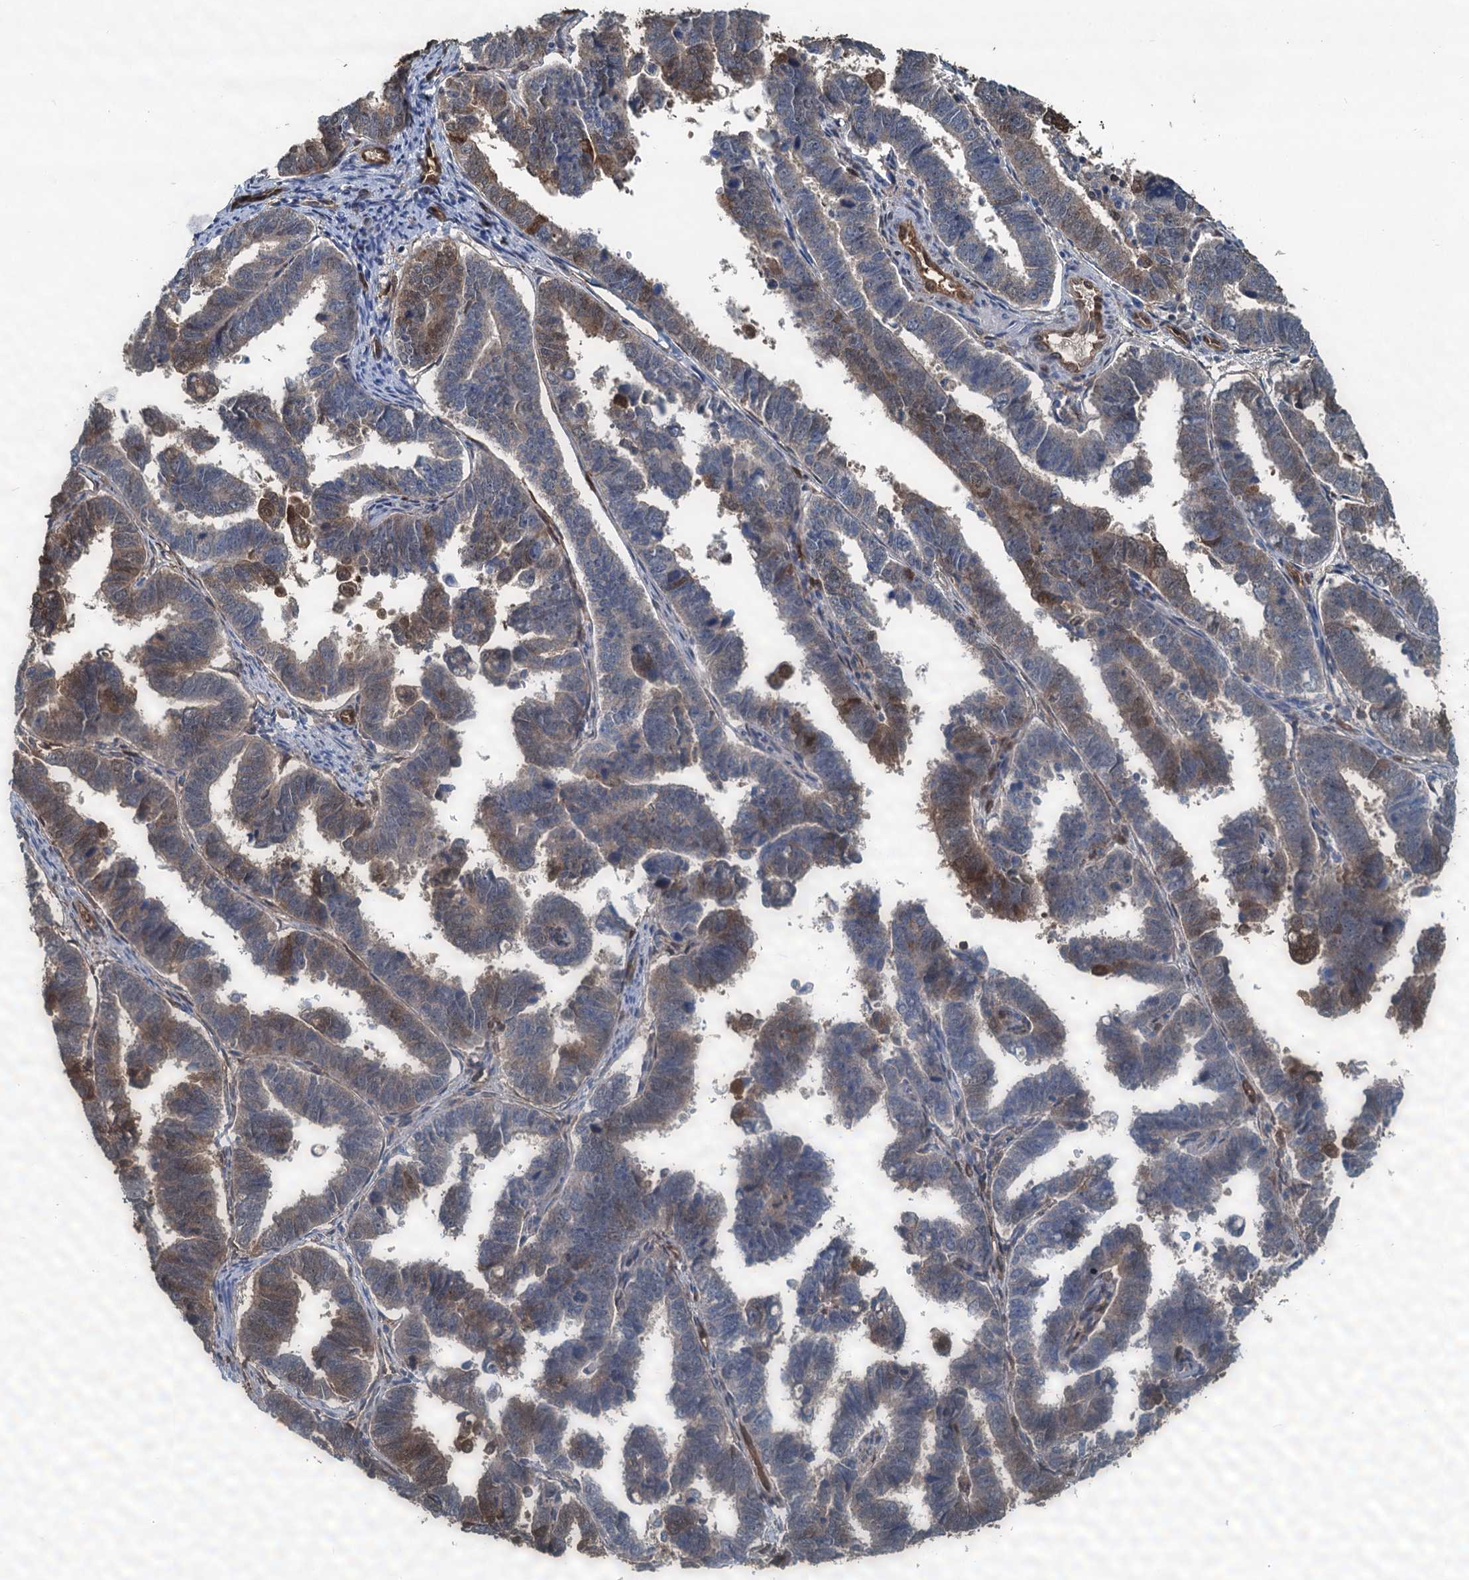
{"staining": {"intensity": "weak", "quantity": "25%-75%", "location": "cytoplasmic/membranous"}, "tissue": "endometrial cancer", "cell_type": "Tumor cells", "image_type": "cancer", "snomed": [{"axis": "morphology", "description": "Adenocarcinoma, NOS"}, {"axis": "topography", "description": "Endometrium"}], "caption": "A brown stain labels weak cytoplasmic/membranous staining of a protein in endometrial cancer (adenocarcinoma) tumor cells. (Brightfield microscopy of DAB IHC at high magnification).", "gene": "S100A6", "patient": {"sex": "female", "age": 75}}